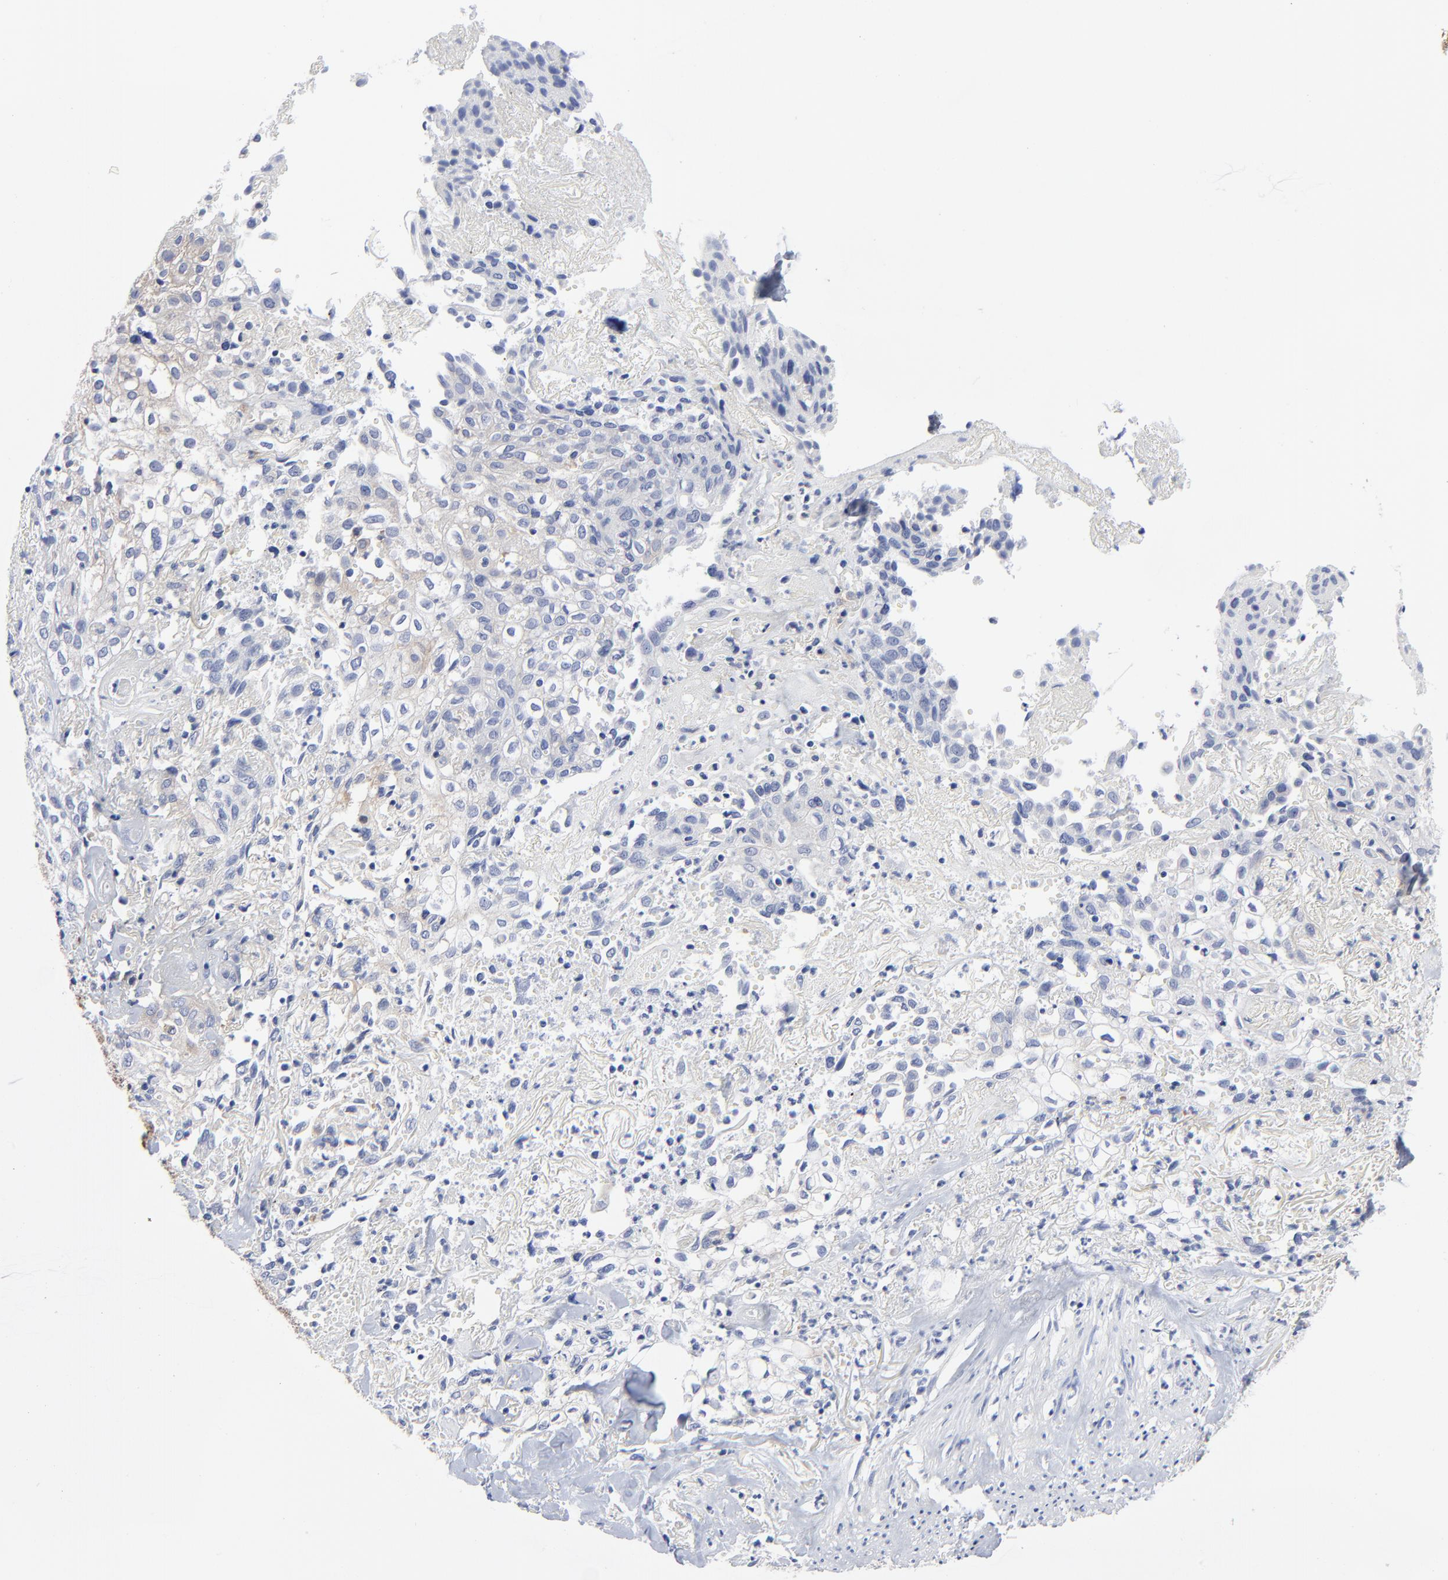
{"staining": {"intensity": "moderate", "quantity": "25%-75%", "location": "cytoplasmic/membranous"}, "tissue": "skin cancer", "cell_type": "Tumor cells", "image_type": "cancer", "snomed": [{"axis": "morphology", "description": "Squamous cell carcinoma, NOS"}, {"axis": "topography", "description": "Skin"}], "caption": "The image shows staining of skin squamous cell carcinoma, revealing moderate cytoplasmic/membranous protein positivity (brown color) within tumor cells. (Stains: DAB in brown, nuclei in blue, Microscopy: brightfield microscopy at high magnification).", "gene": "STAT2", "patient": {"sex": "male", "age": 65}}